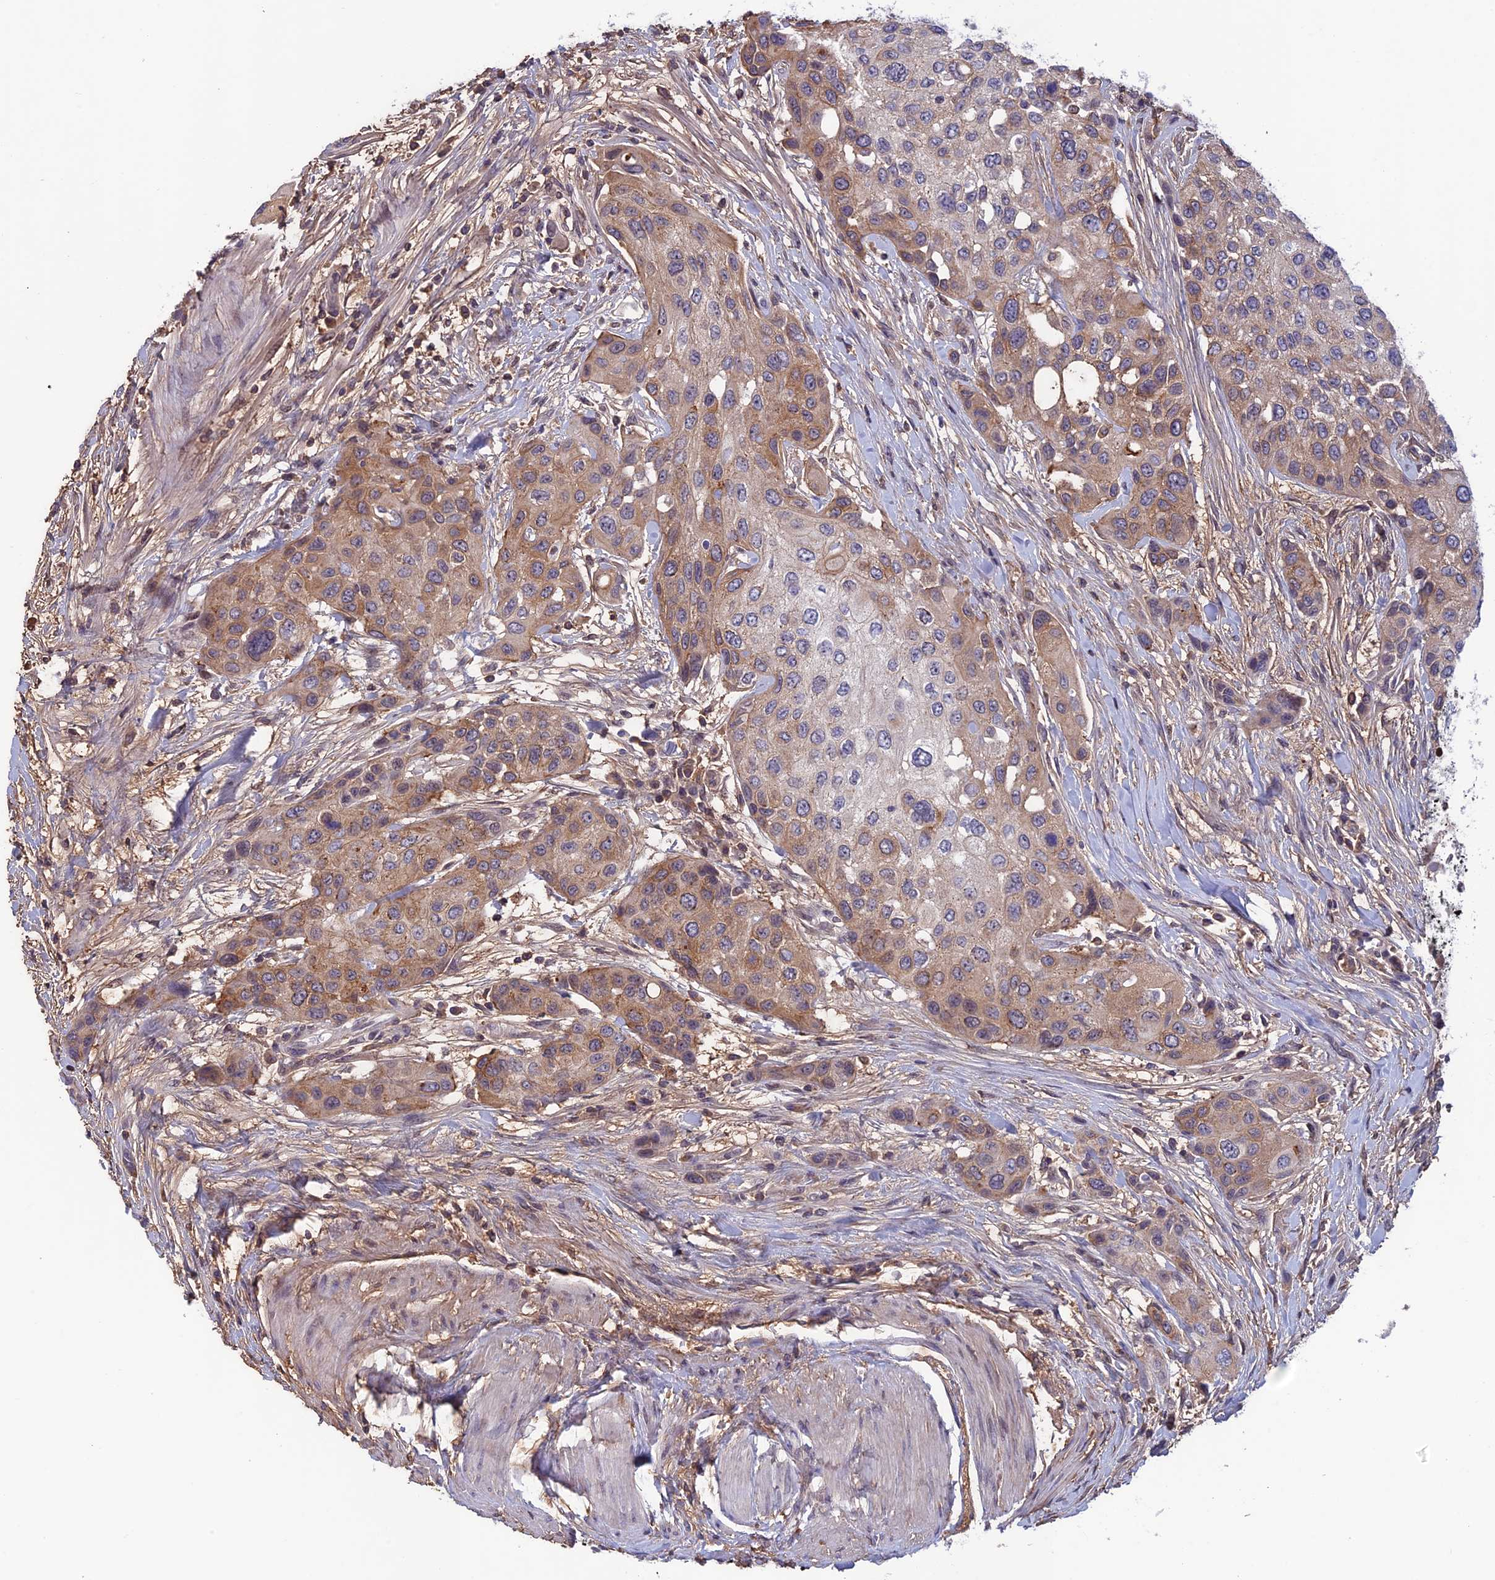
{"staining": {"intensity": "moderate", "quantity": "25%-75%", "location": "cytoplasmic/membranous"}, "tissue": "urothelial cancer", "cell_type": "Tumor cells", "image_type": "cancer", "snomed": [{"axis": "morphology", "description": "Normal tissue, NOS"}, {"axis": "morphology", "description": "Urothelial carcinoma, High grade"}, {"axis": "topography", "description": "Vascular tissue"}, {"axis": "topography", "description": "Urinary bladder"}], "caption": "This micrograph shows immunohistochemistry staining of urothelial cancer, with medium moderate cytoplasmic/membranous expression in about 25%-75% of tumor cells.", "gene": "FKBPL", "patient": {"sex": "female", "age": 56}}